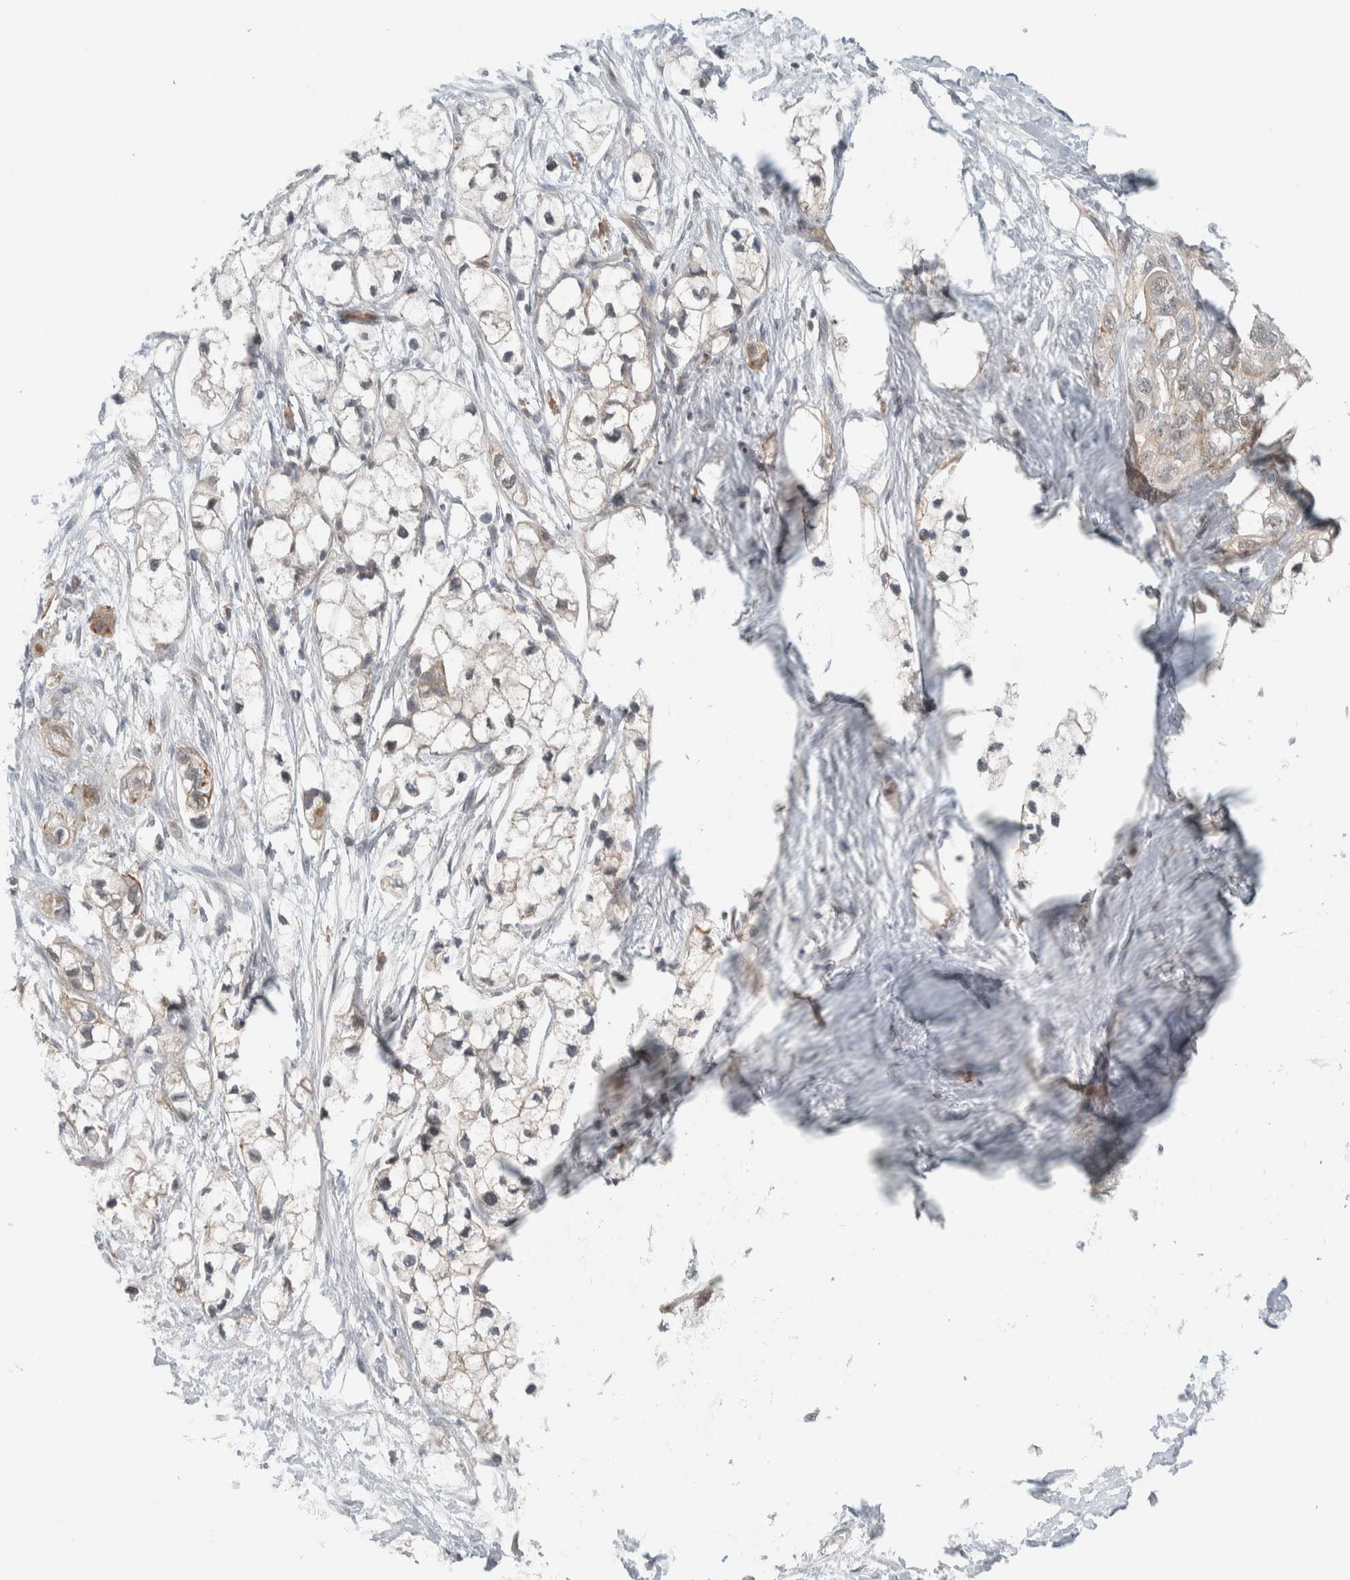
{"staining": {"intensity": "weak", "quantity": "<25%", "location": "cytoplasmic/membranous"}, "tissue": "pancreatic cancer", "cell_type": "Tumor cells", "image_type": "cancer", "snomed": [{"axis": "morphology", "description": "Adenocarcinoma, NOS"}, {"axis": "topography", "description": "Pancreas"}], "caption": "The immunohistochemistry (IHC) micrograph has no significant staining in tumor cells of pancreatic adenocarcinoma tissue. (DAB (3,3'-diaminobenzidine) IHC visualized using brightfield microscopy, high magnification).", "gene": "ARMC7", "patient": {"sex": "male", "age": 74}}